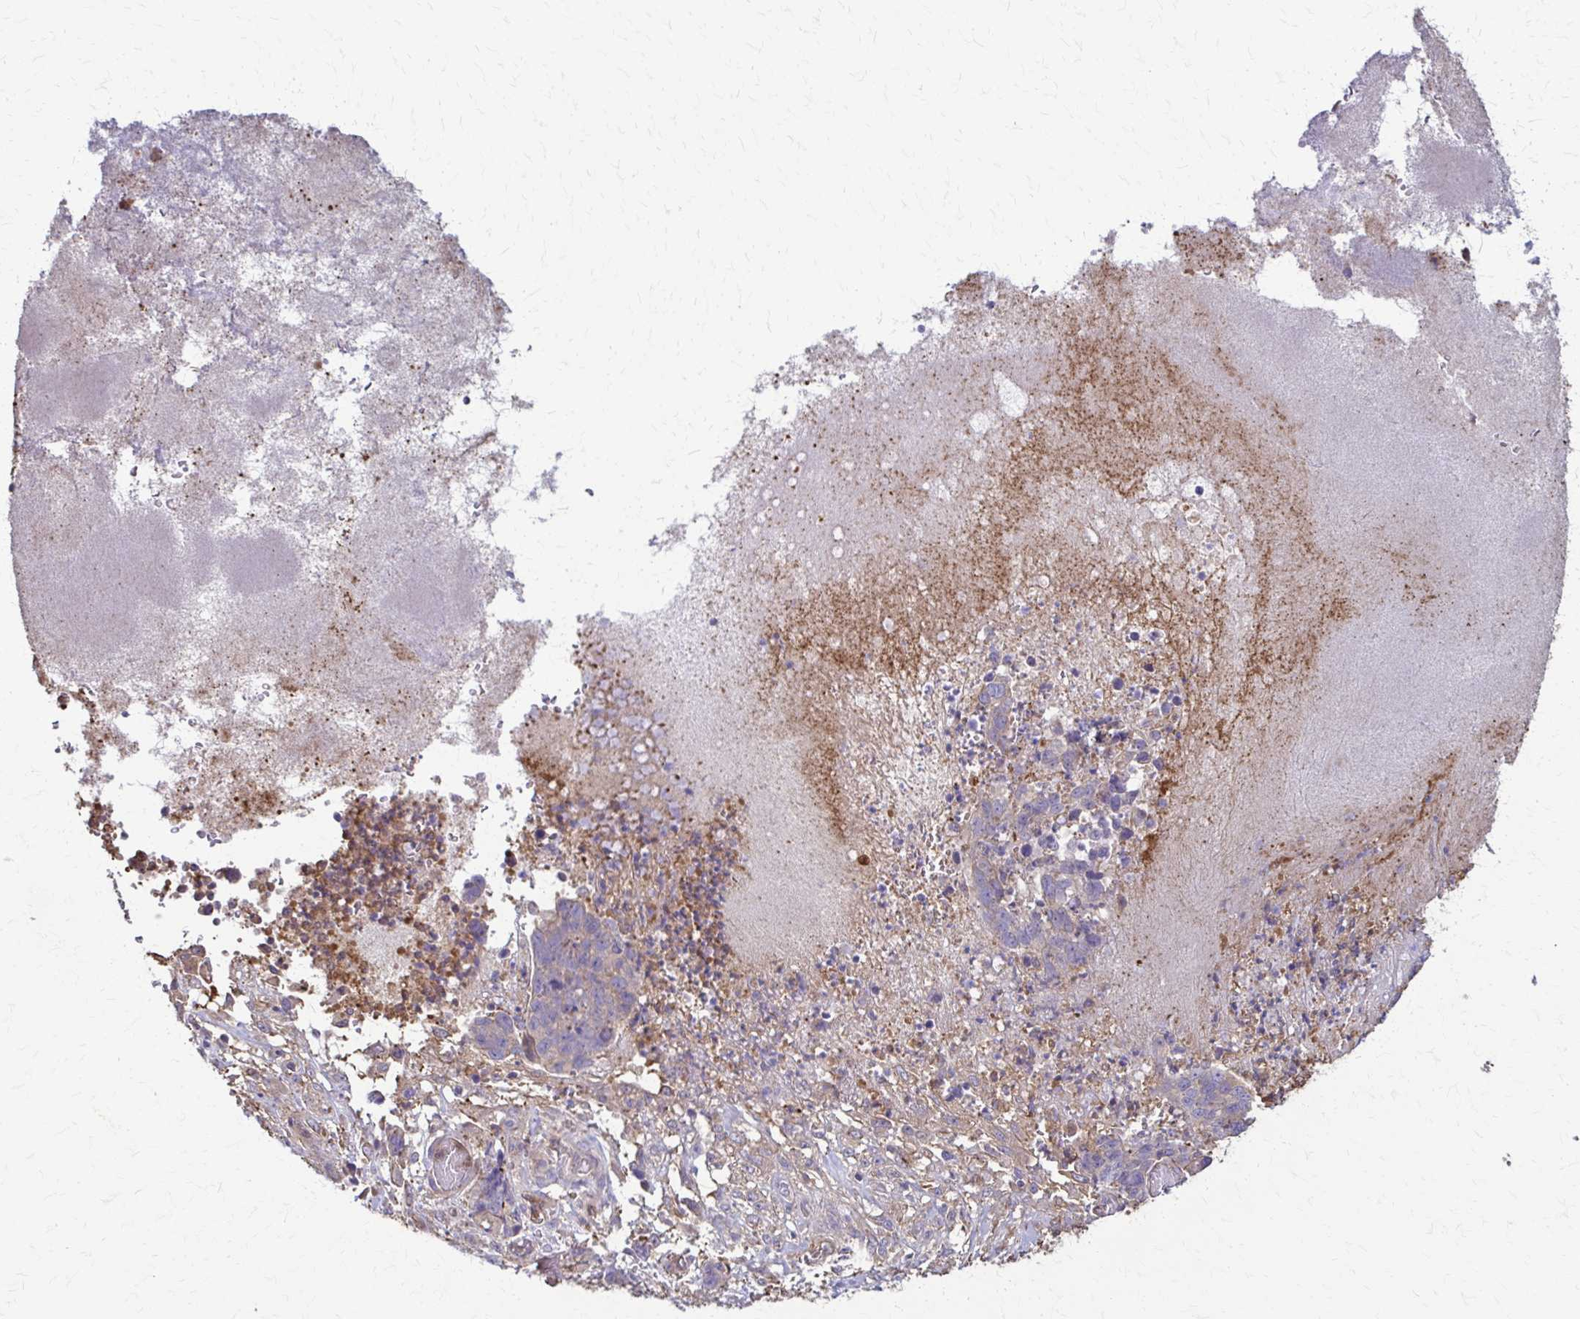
{"staining": {"intensity": "negative", "quantity": "none", "location": "none"}, "tissue": "stomach cancer", "cell_type": "Tumor cells", "image_type": "cancer", "snomed": [{"axis": "morphology", "description": "Normal tissue, NOS"}, {"axis": "morphology", "description": "Adenocarcinoma, NOS"}, {"axis": "topography", "description": "Stomach"}], "caption": "Tumor cells are negative for brown protein staining in stomach cancer.", "gene": "DSP", "patient": {"sex": "female", "age": 64}}